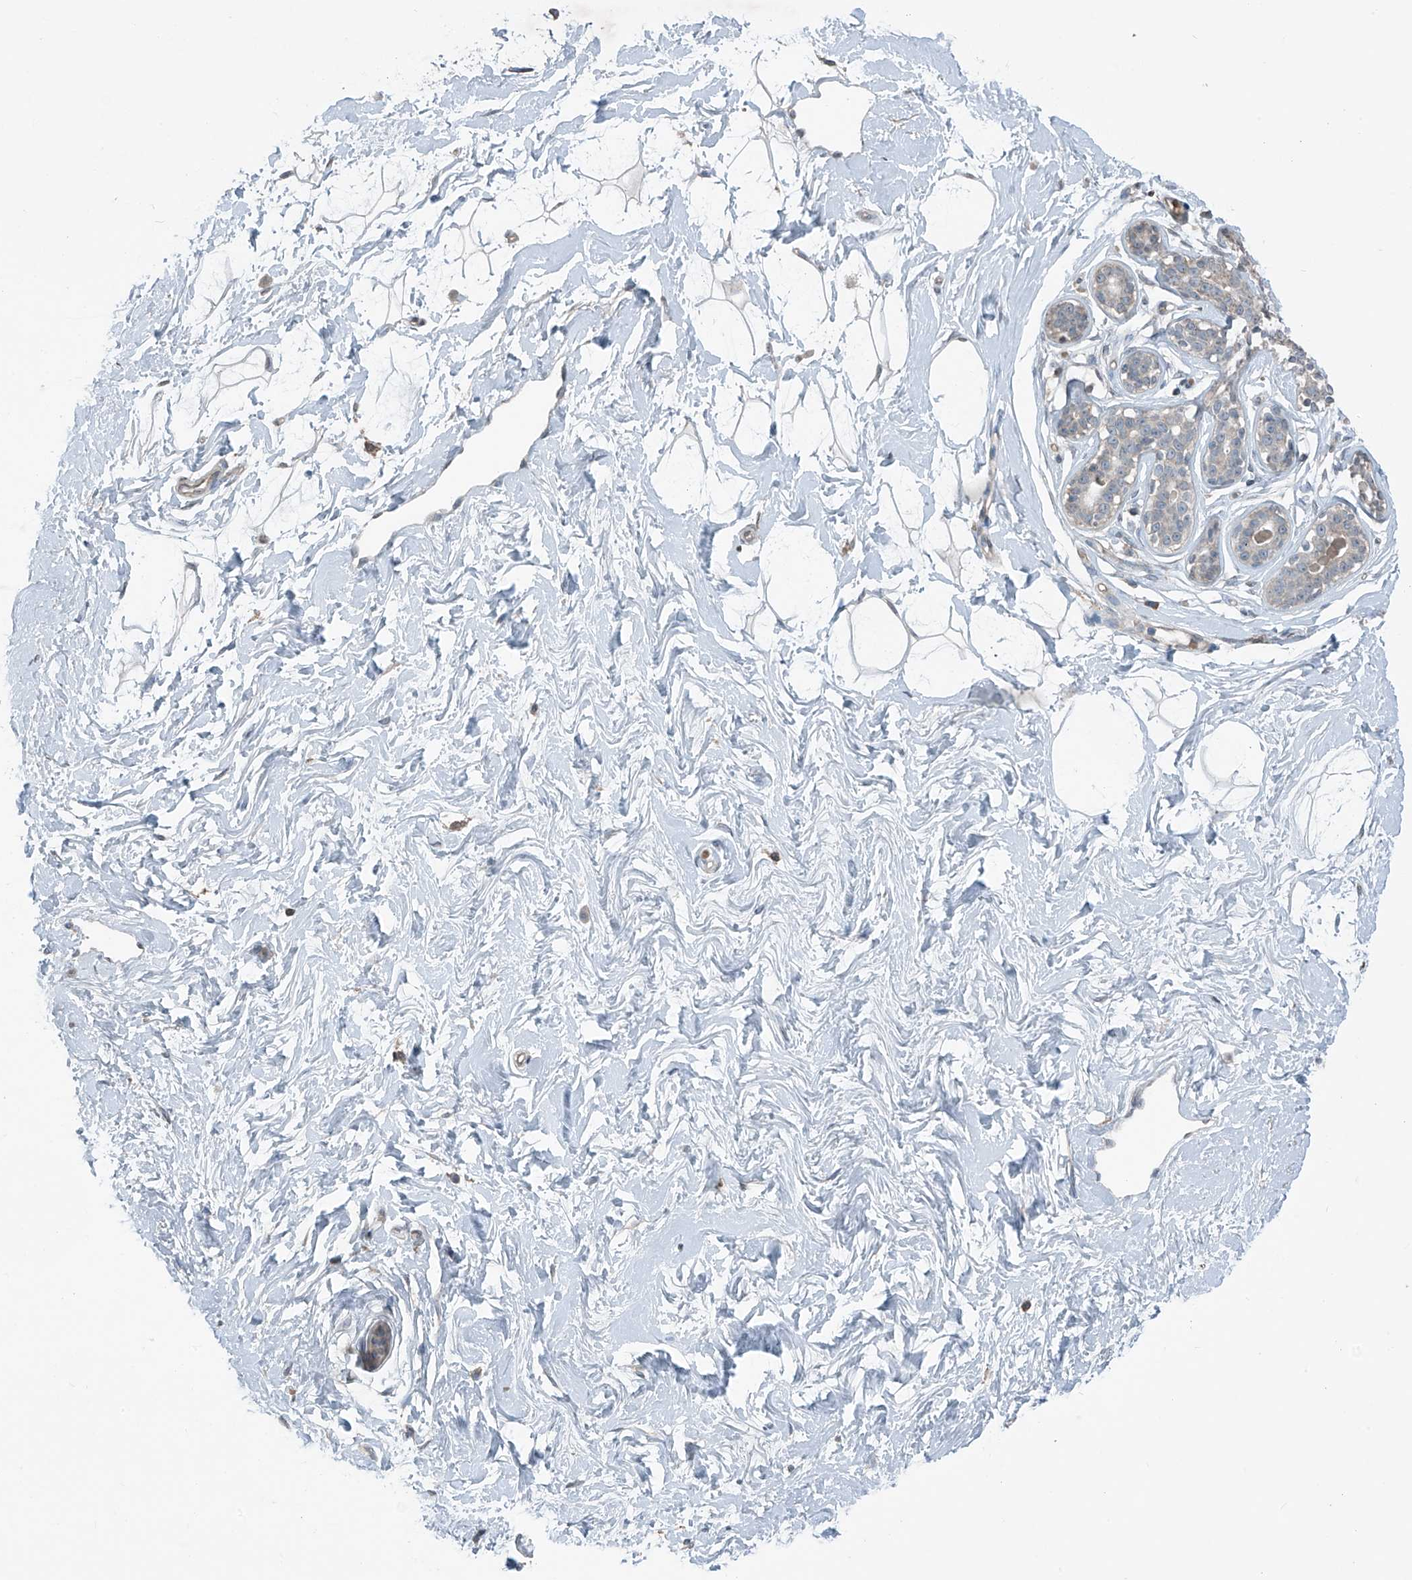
{"staining": {"intensity": "negative", "quantity": "none", "location": "none"}, "tissue": "breast", "cell_type": "Adipocytes", "image_type": "normal", "snomed": [{"axis": "morphology", "description": "Normal tissue, NOS"}, {"axis": "morphology", "description": "Adenoma, NOS"}, {"axis": "topography", "description": "Breast"}], "caption": "Human breast stained for a protein using immunohistochemistry (IHC) shows no expression in adipocytes.", "gene": "HOXA11", "patient": {"sex": "female", "age": 23}}